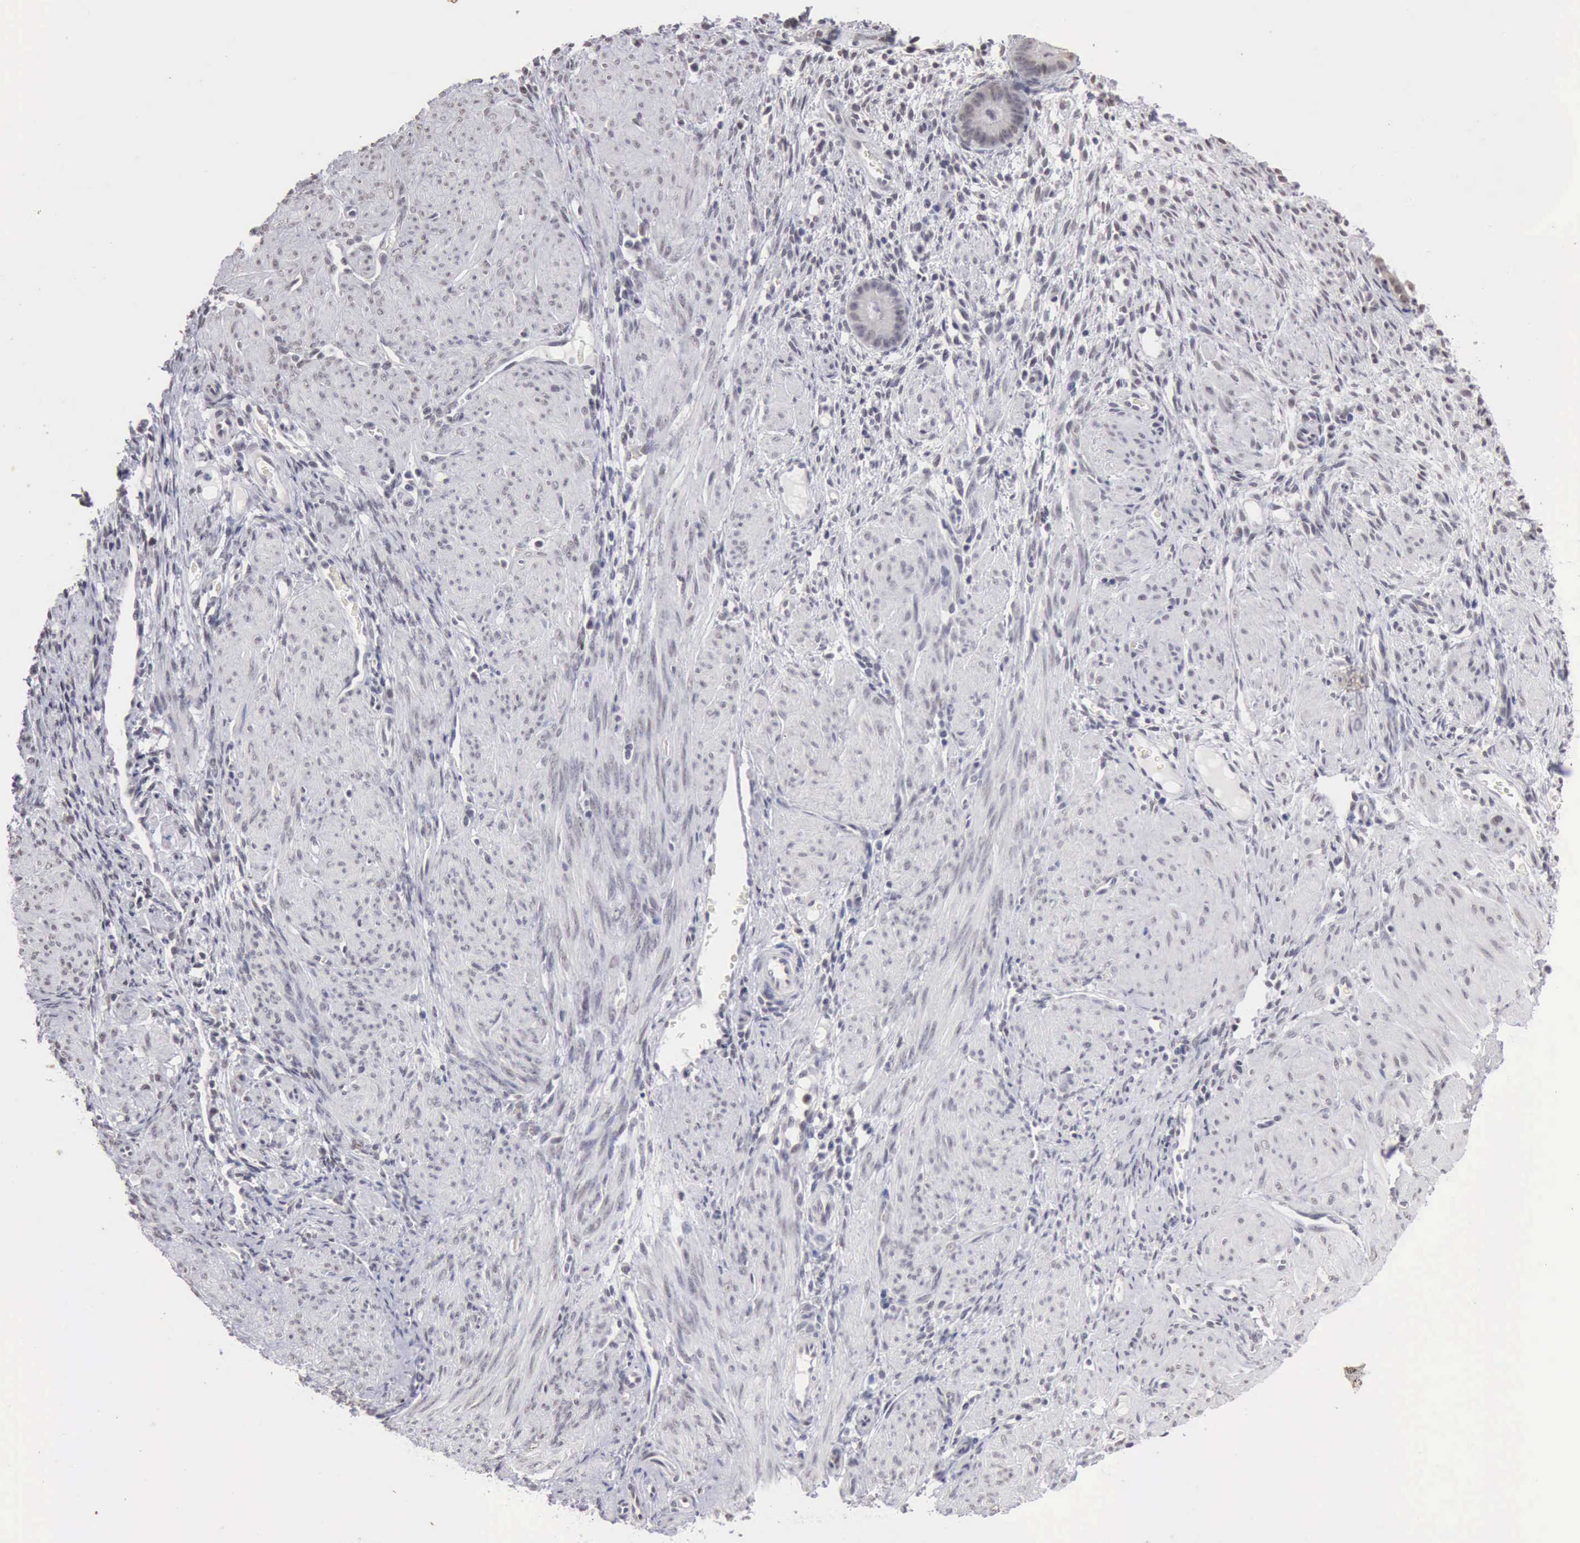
{"staining": {"intensity": "negative", "quantity": "none", "location": "none"}, "tissue": "endometrium", "cell_type": "Cells in endometrial stroma", "image_type": "normal", "snomed": [{"axis": "morphology", "description": "Normal tissue, NOS"}, {"axis": "topography", "description": "Endometrium"}], "caption": "A micrograph of human endometrium is negative for staining in cells in endometrial stroma. (DAB IHC, high magnification).", "gene": "TAF1", "patient": {"sex": "female", "age": 72}}